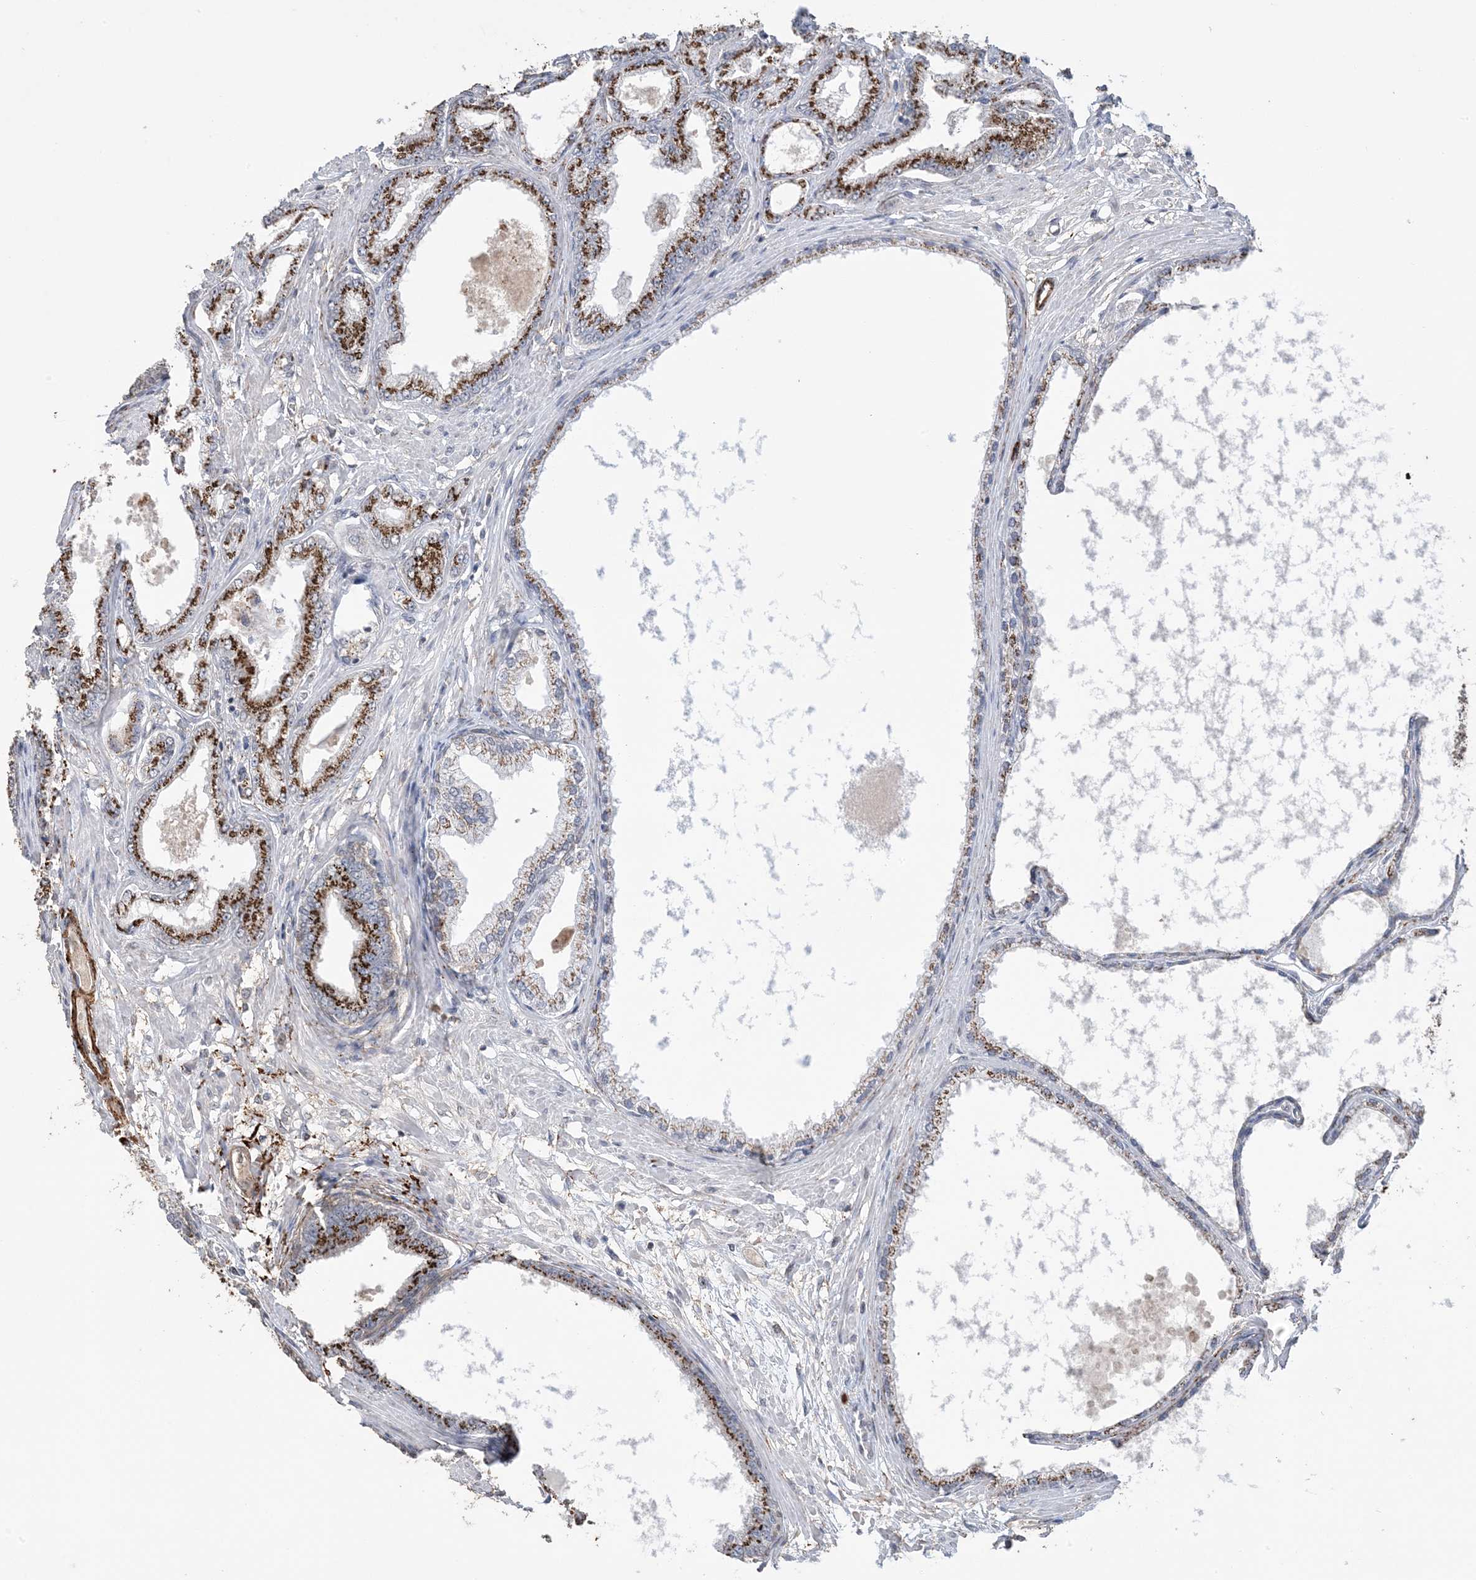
{"staining": {"intensity": "strong", "quantity": ">75%", "location": "cytoplasmic/membranous"}, "tissue": "prostate cancer", "cell_type": "Tumor cells", "image_type": "cancer", "snomed": [{"axis": "morphology", "description": "Adenocarcinoma, Low grade"}, {"axis": "topography", "description": "Prostate"}], "caption": "Prostate low-grade adenocarcinoma stained for a protein displays strong cytoplasmic/membranous positivity in tumor cells.", "gene": "XRN1", "patient": {"sex": "male", "age": 63}}